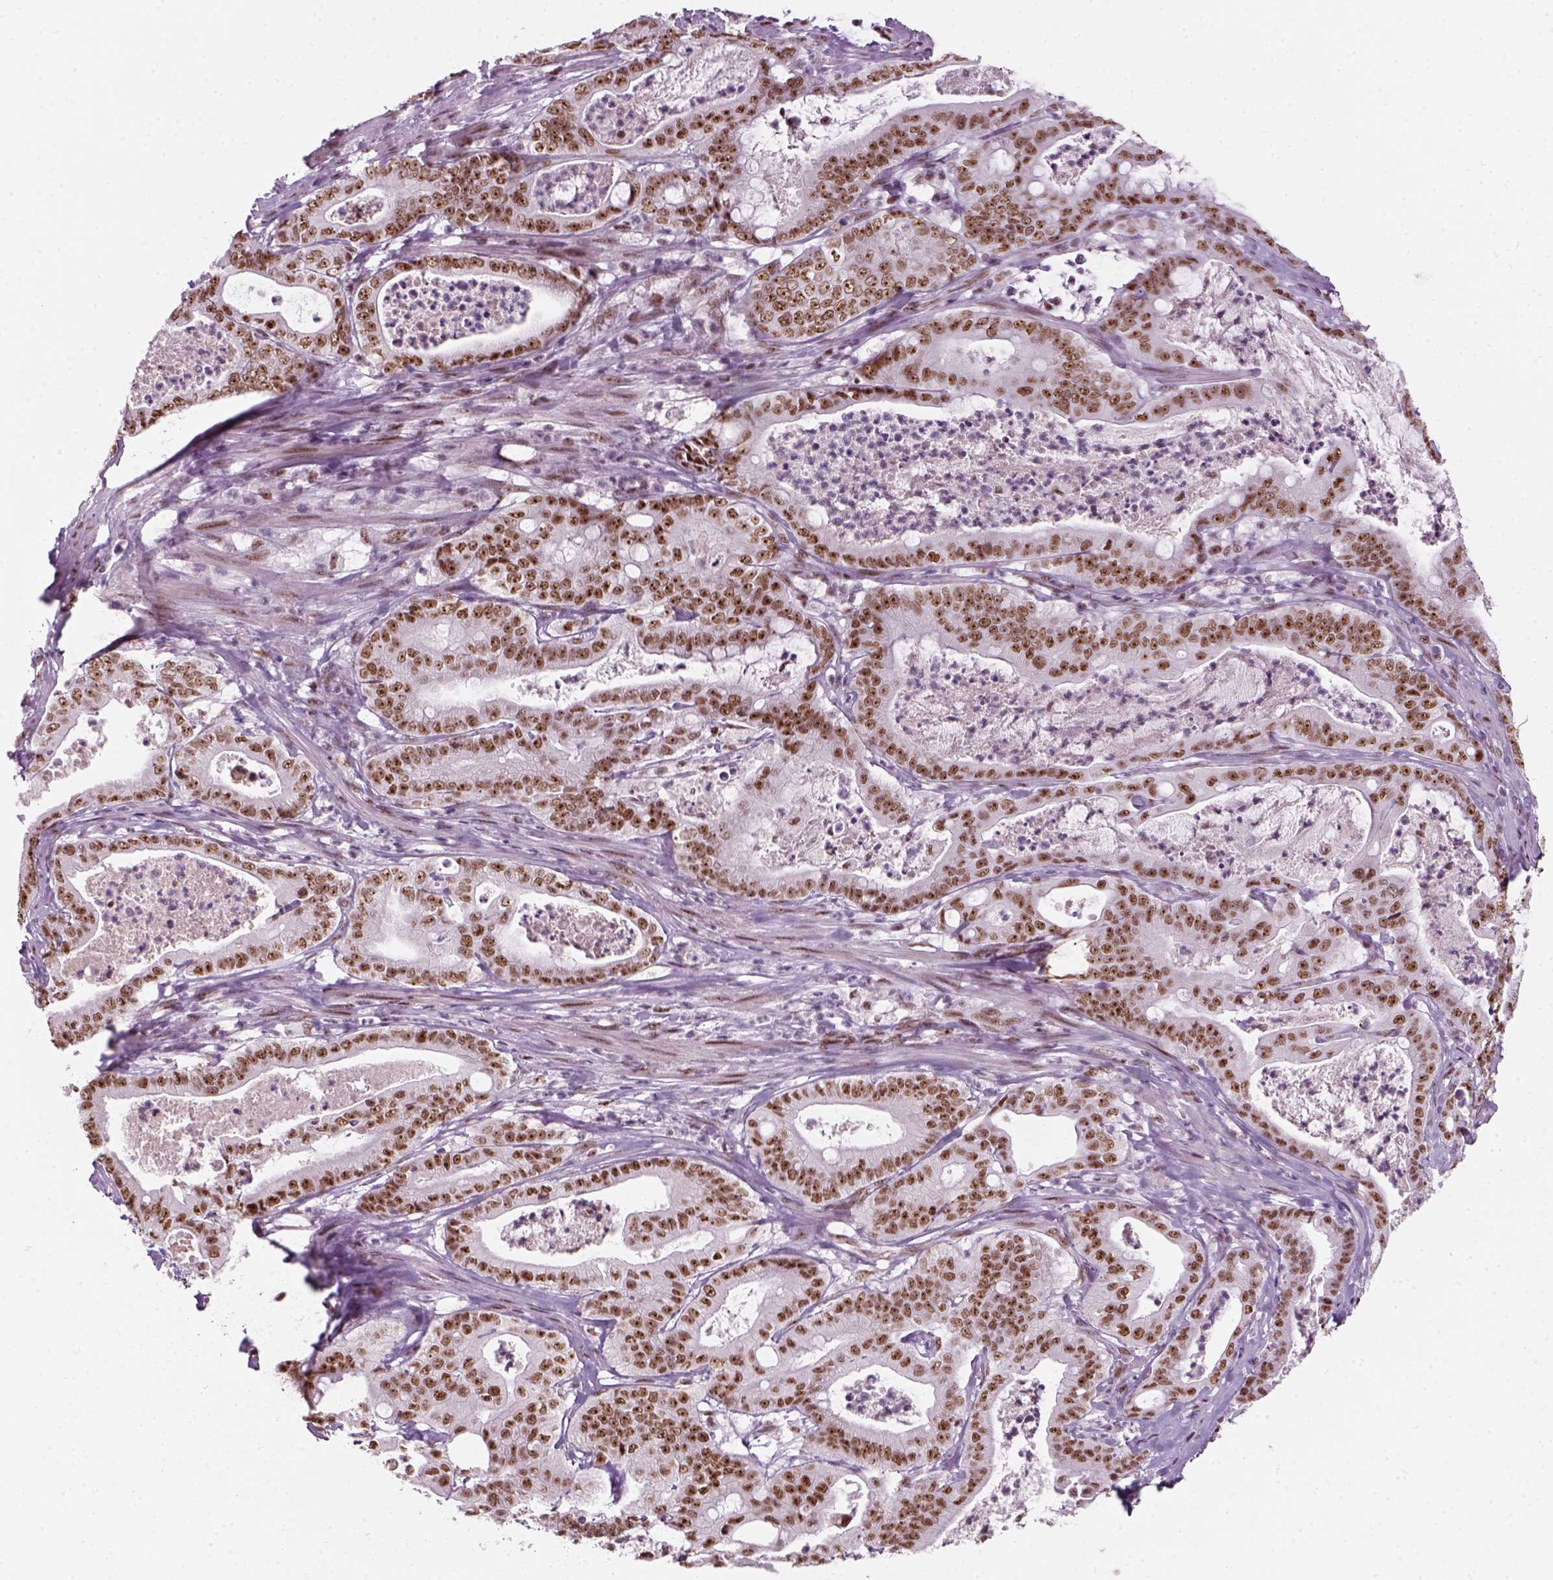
{"staining": {"intensity": "strong", "quantity": ">75%", "location": "nuclear"}, "tissue": "pancreatic cancer", "cell_type": "Tumor cells", "image_type": "cancer", "snomed": [{"axis": "morphology", "description": "Adenocarcinoma, NOS"}, {"axis": "topography", "description": "Pancreas"}], "caption": "Immunohistochemical staining of human pancreatic adenocarcinoma demonstrates strong nuclear protein positivity in about >75% of tumor cells.", "gene": "GTF2F1", "patient": {"sex": "male", "age": 71}}